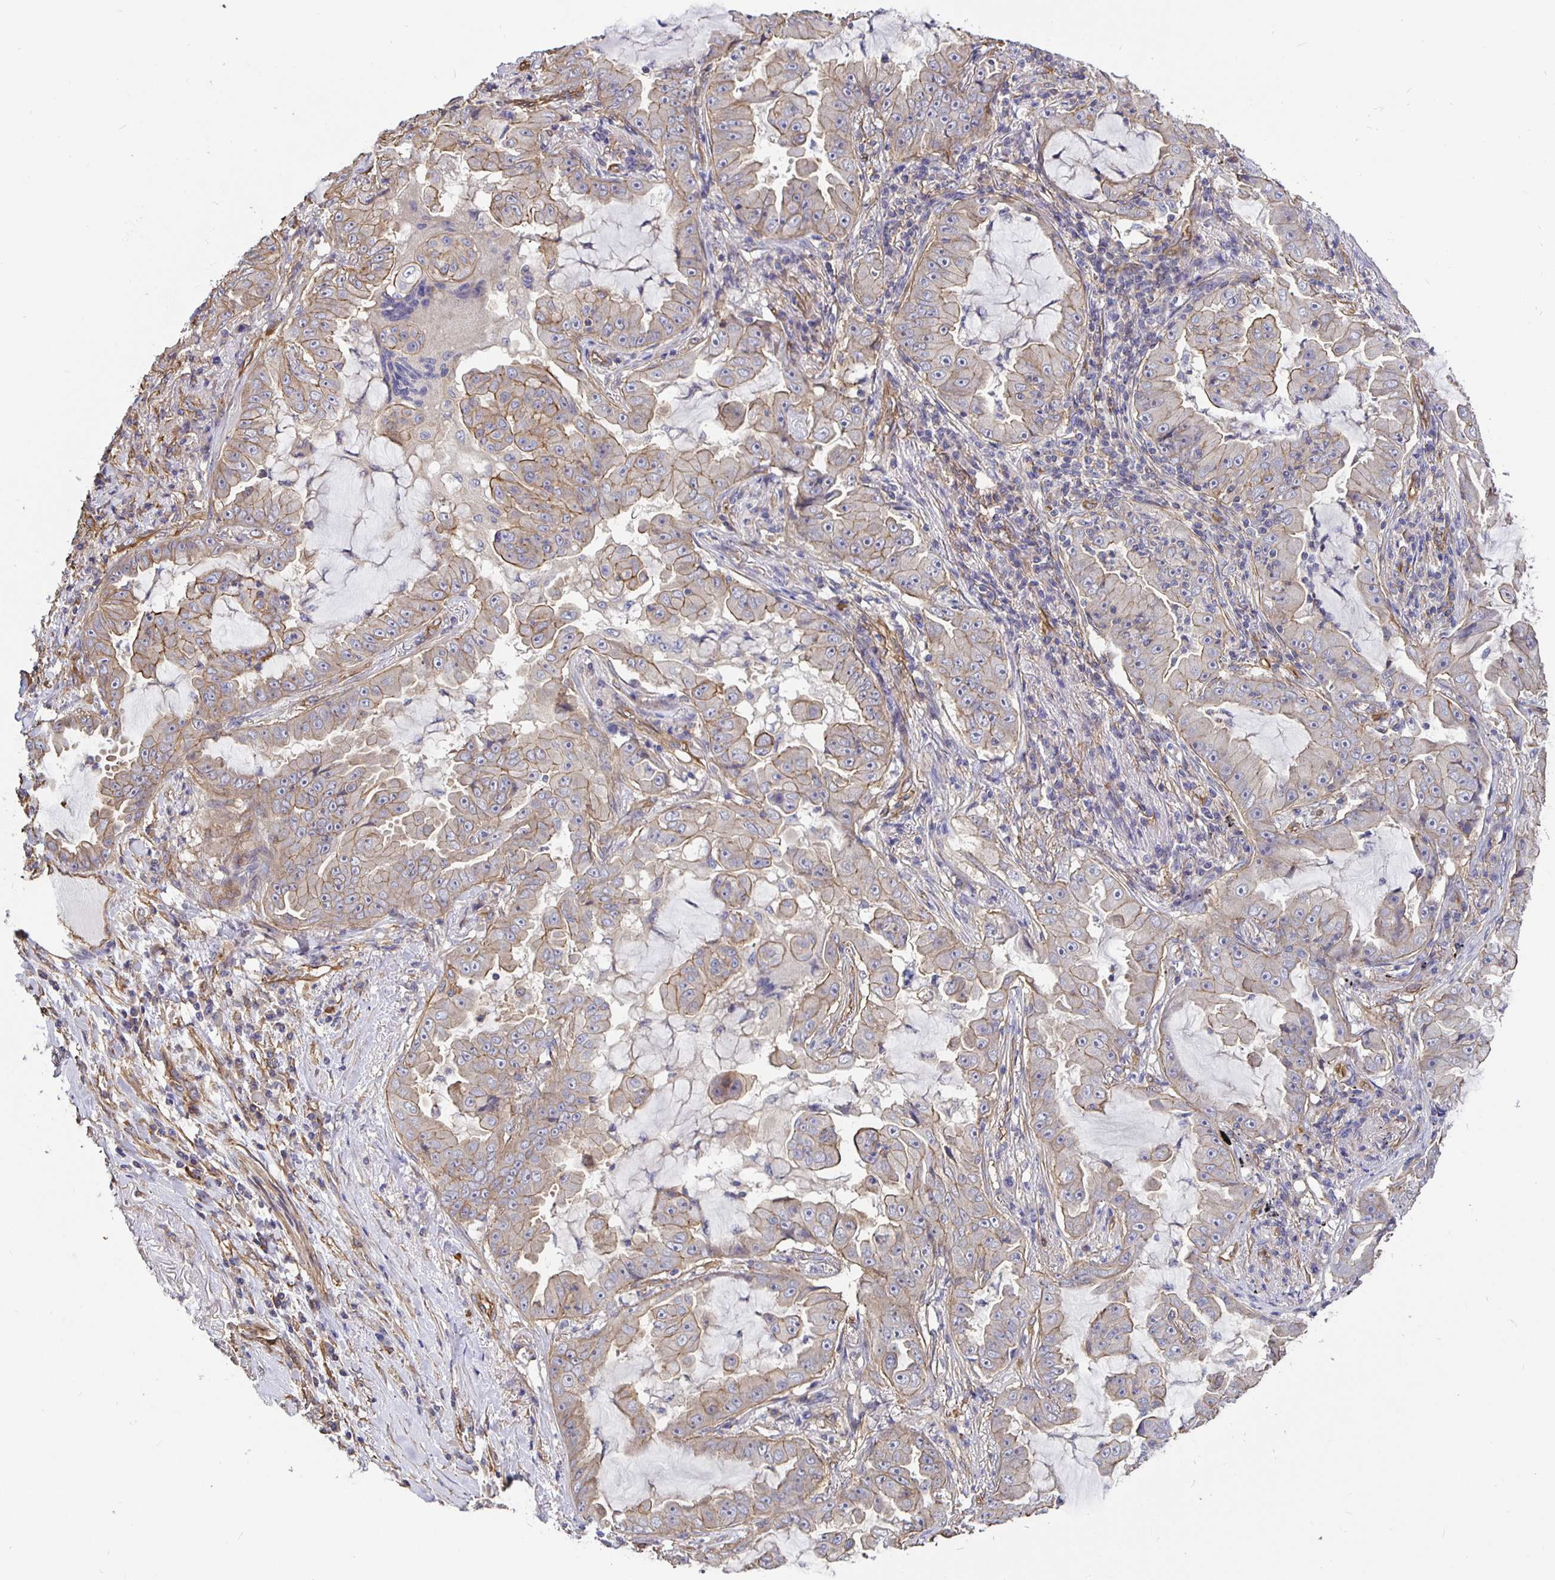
{"staining": {"intensity": "weak", "quantity": "25%-75%", "location": "cytoplasmic/membranous"}, "tissue": "lung cancer", "cell_type": "Tumor cells", "image_type": "cancer", "snomed": [{"axis": "morphology", "description": "Adenocarcinoma, NOS"}, {"axis": "topography", "description": "Lung"}], "caption": "The image shows immunohistochemical staining of adenocarcinoma (lung). There is weak cytoplasmic/membranous expression is identified in approximately 25%-75% of tumor cells.", "gene": "ARHGEF39", "patient": {"sex": "female", "age": 52}}